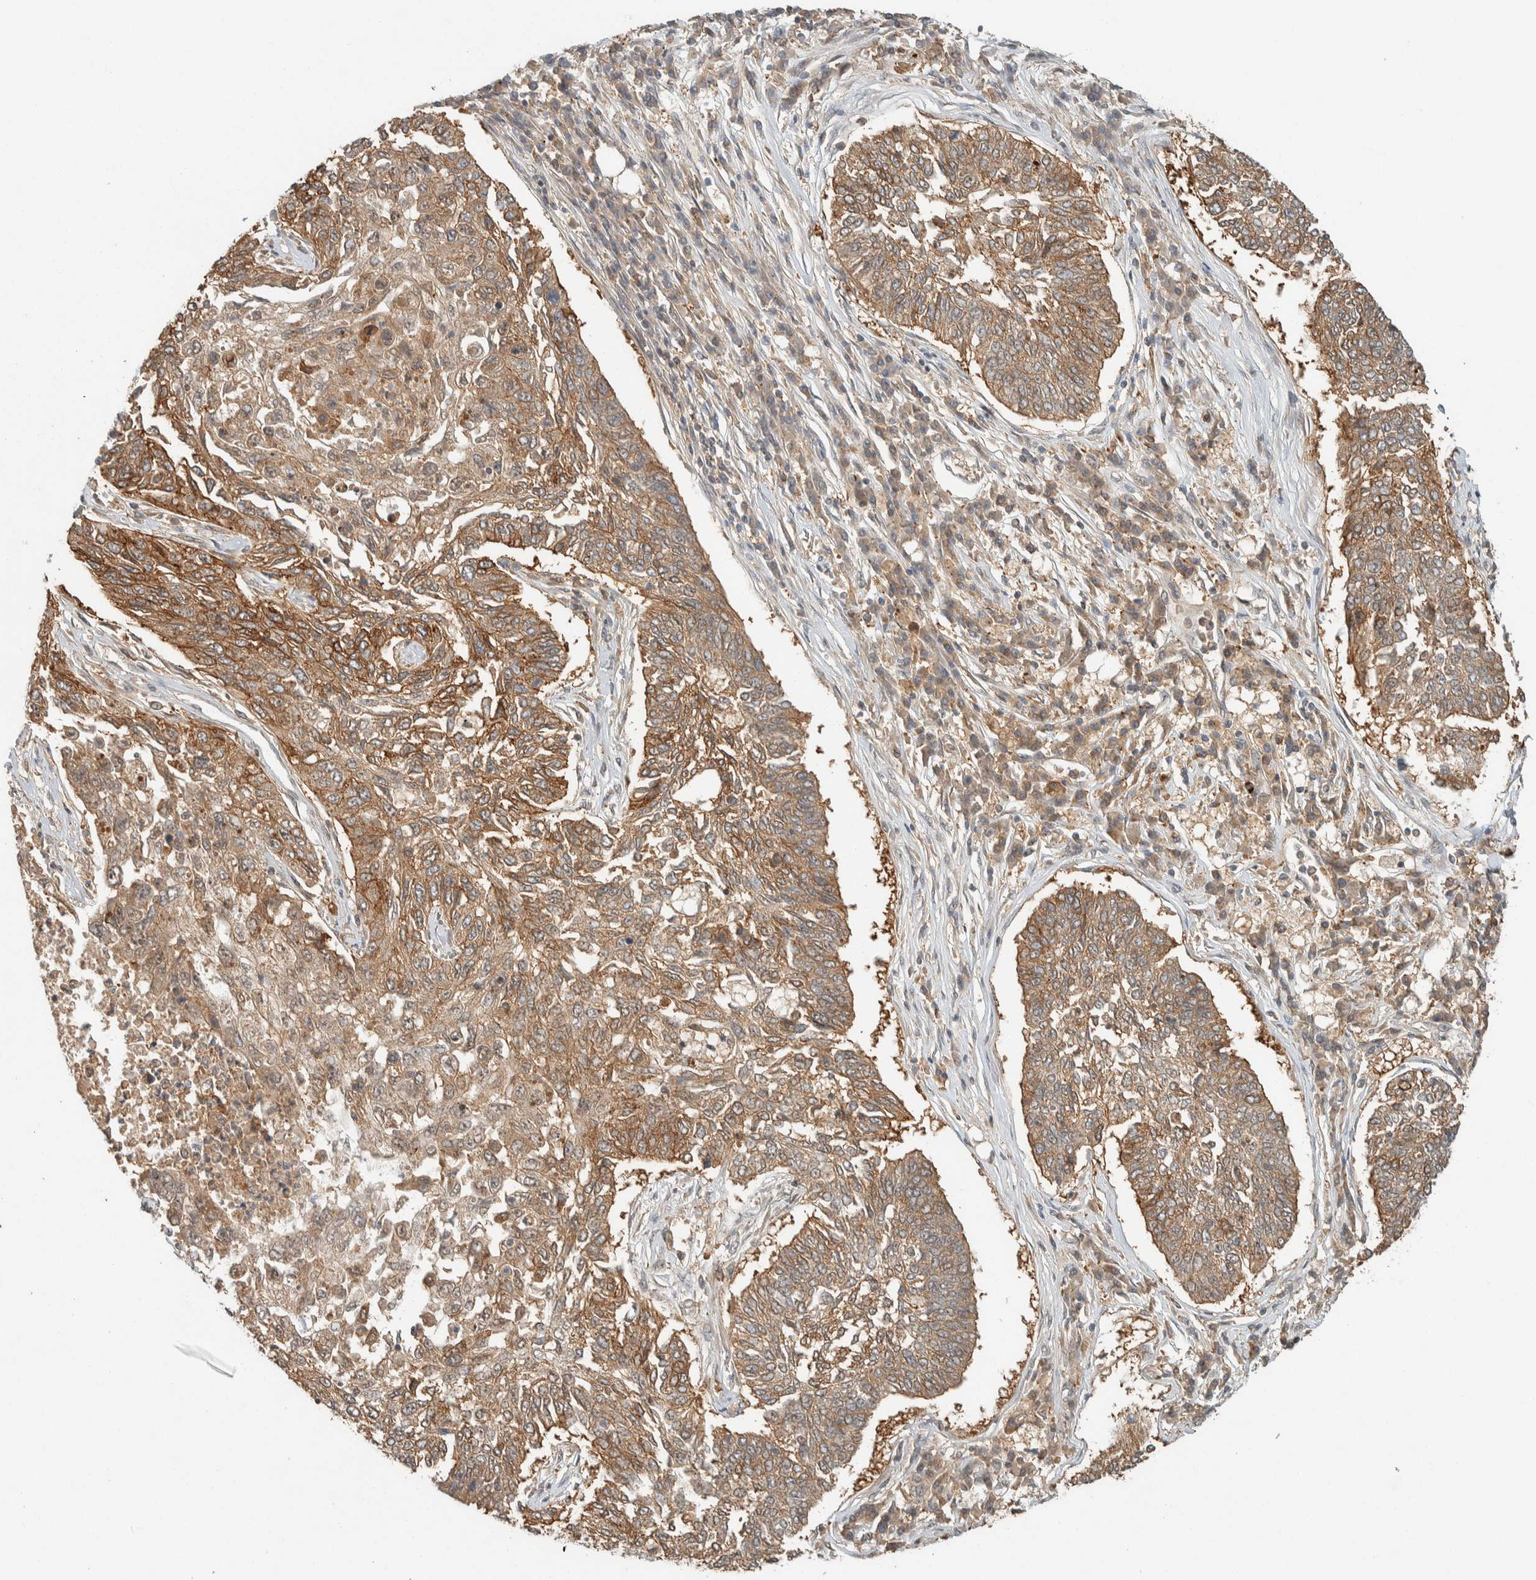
{"staining": {"intensity": "moderate", "quantity": ">75%", "location": "cytoplasmic/membranous"}, "tissue": "lung cancer", "cell_type": "Tumor cells", "image_type": "cancer", "snomed": [{"axis": "morphology", "description": "Normal tissue, NOS"}, {"axis": "morphology", "description": "Squamous cell carcinoma, NOS"}, {"axis": "topography", "description": "Cartilage tissue"}, {"axis": "topography", "description": "Bronchus"}, {"axis": "topography", "description": "Lung"}], "caption": "Immunohistochemical staining of squamous cell carcinoma (lung) displays medium levels of moderate cytoplasmic/membranous protein expression in about >75% of tumor cells. The staining was performed using DAB (3,3'-diaminobenzidine) to visualize the protein expression in brown, while the nuclei were stained in blue with hematoxylin (Magnification: 20x).", "gene": "ZNF567", "patient": {"sex": "female", "age": 49}}